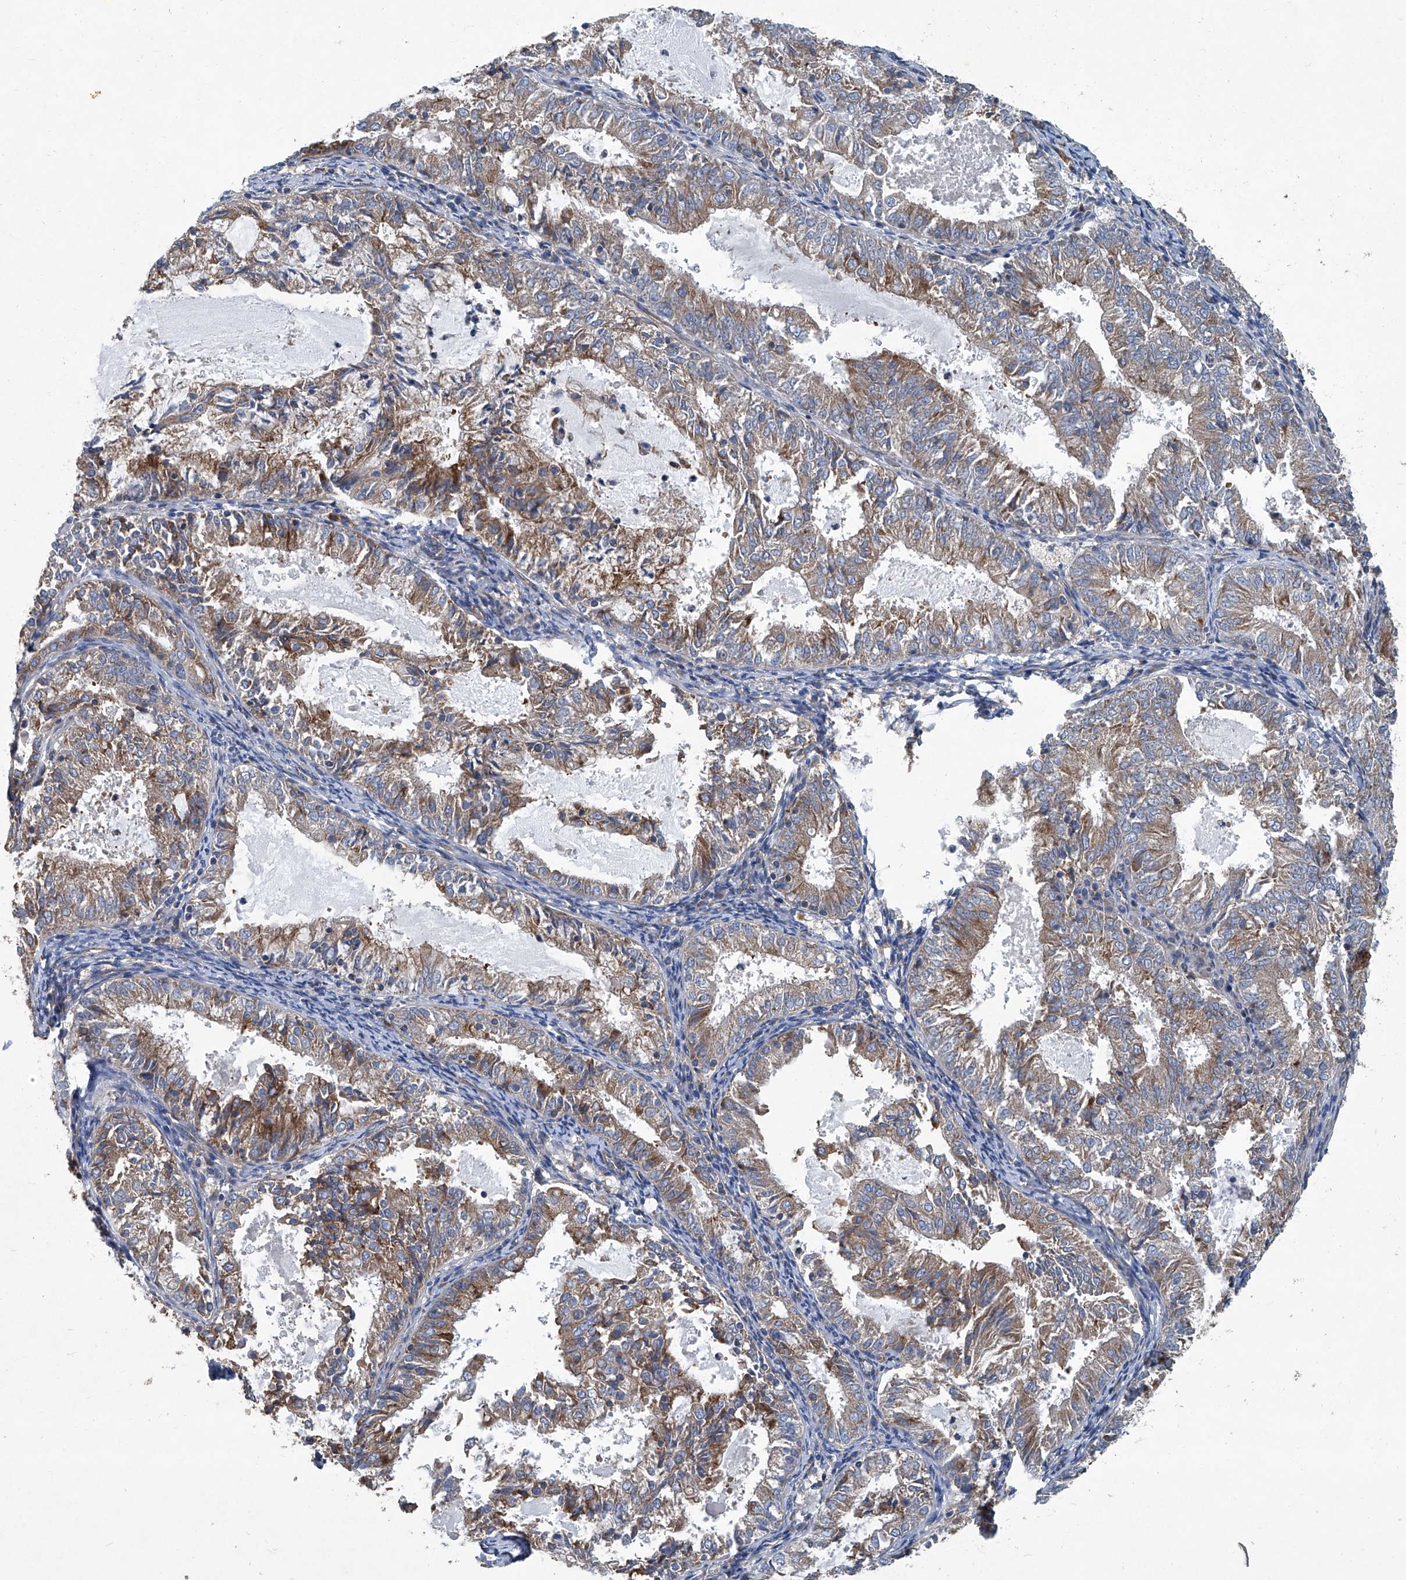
{"staining": {"intensity": "moderate", "quantity": ">75%", "location": "cytoplasmic/membranous"}, "tissue": "endometrial cancer", "cell_type": "Tumor cells", "image_type": "cancer", "snomed": [{"axis": "morphology", "description": "Adenocarcinoma, NOS"}, {"axis": "topography", "description": "Endometrium"}], "caption": "Human endometrial cancer (adenocarcinoma) stained with a brown dye reveals moderate cytoplasmic/membranous positive positivity in approximately >75% of tumor cells.", "gene": "PIGH", "patient": {"sex": "female", "age": 57}}